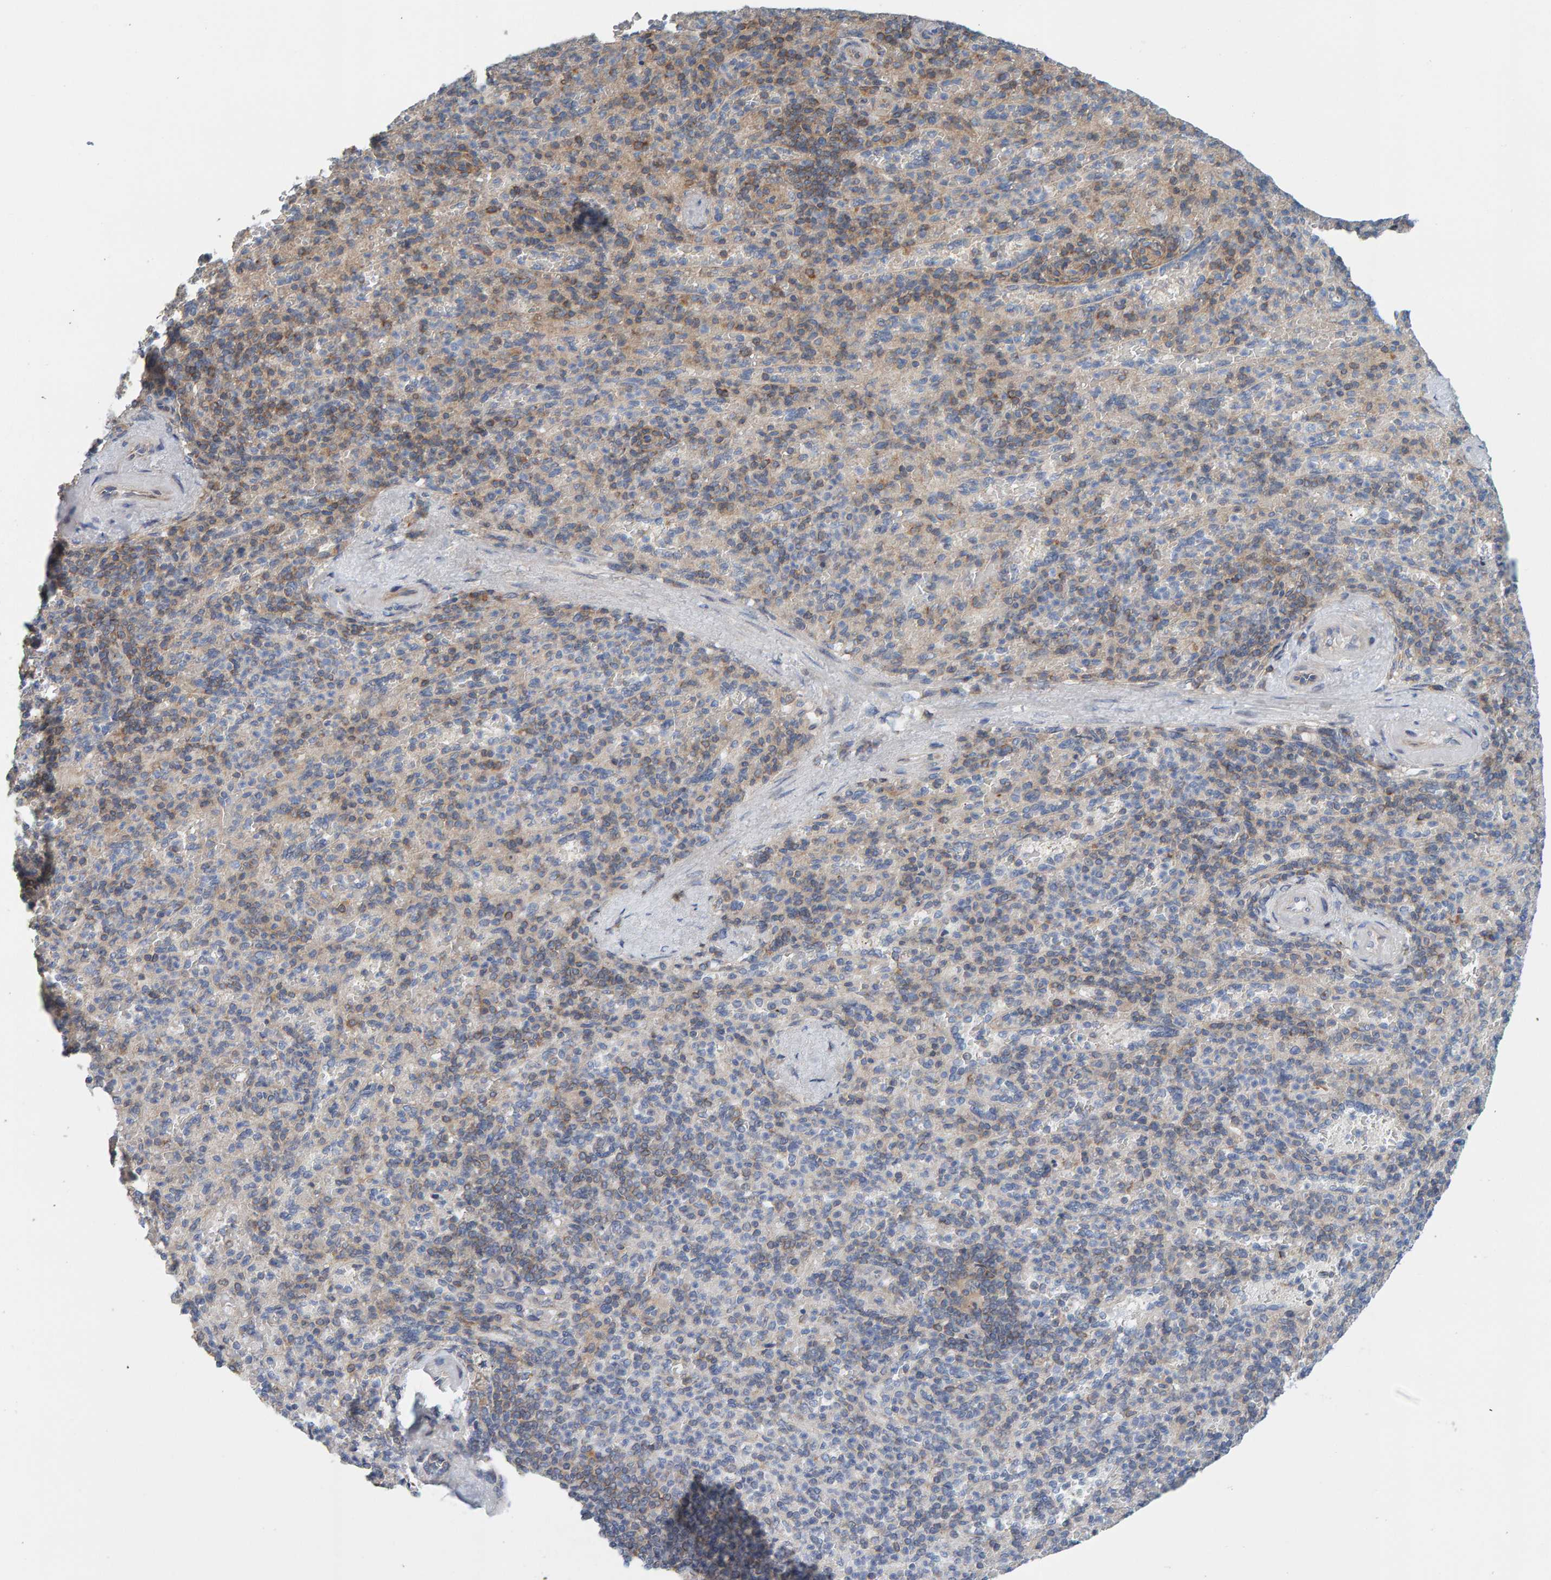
{"staining": {"intensity": "weak", "quantity": "<25%", "location": "cytoplasmic/membranous"}, "tissue": "spleen", "cell_type": "Cells in red pulp", "image_type": "normal", "snomed": [{"axis": "morphology", "description": "Normal tissue, NOS"}, {"axis": "topography", "description": "Spleen"}], "caption": "DAB immunohistochemical staining of normal human spleen demonstrates no significant staining in cells in red pulp.", "gene": "RGP1", "patient": {"sex": "female", "age": 74}}